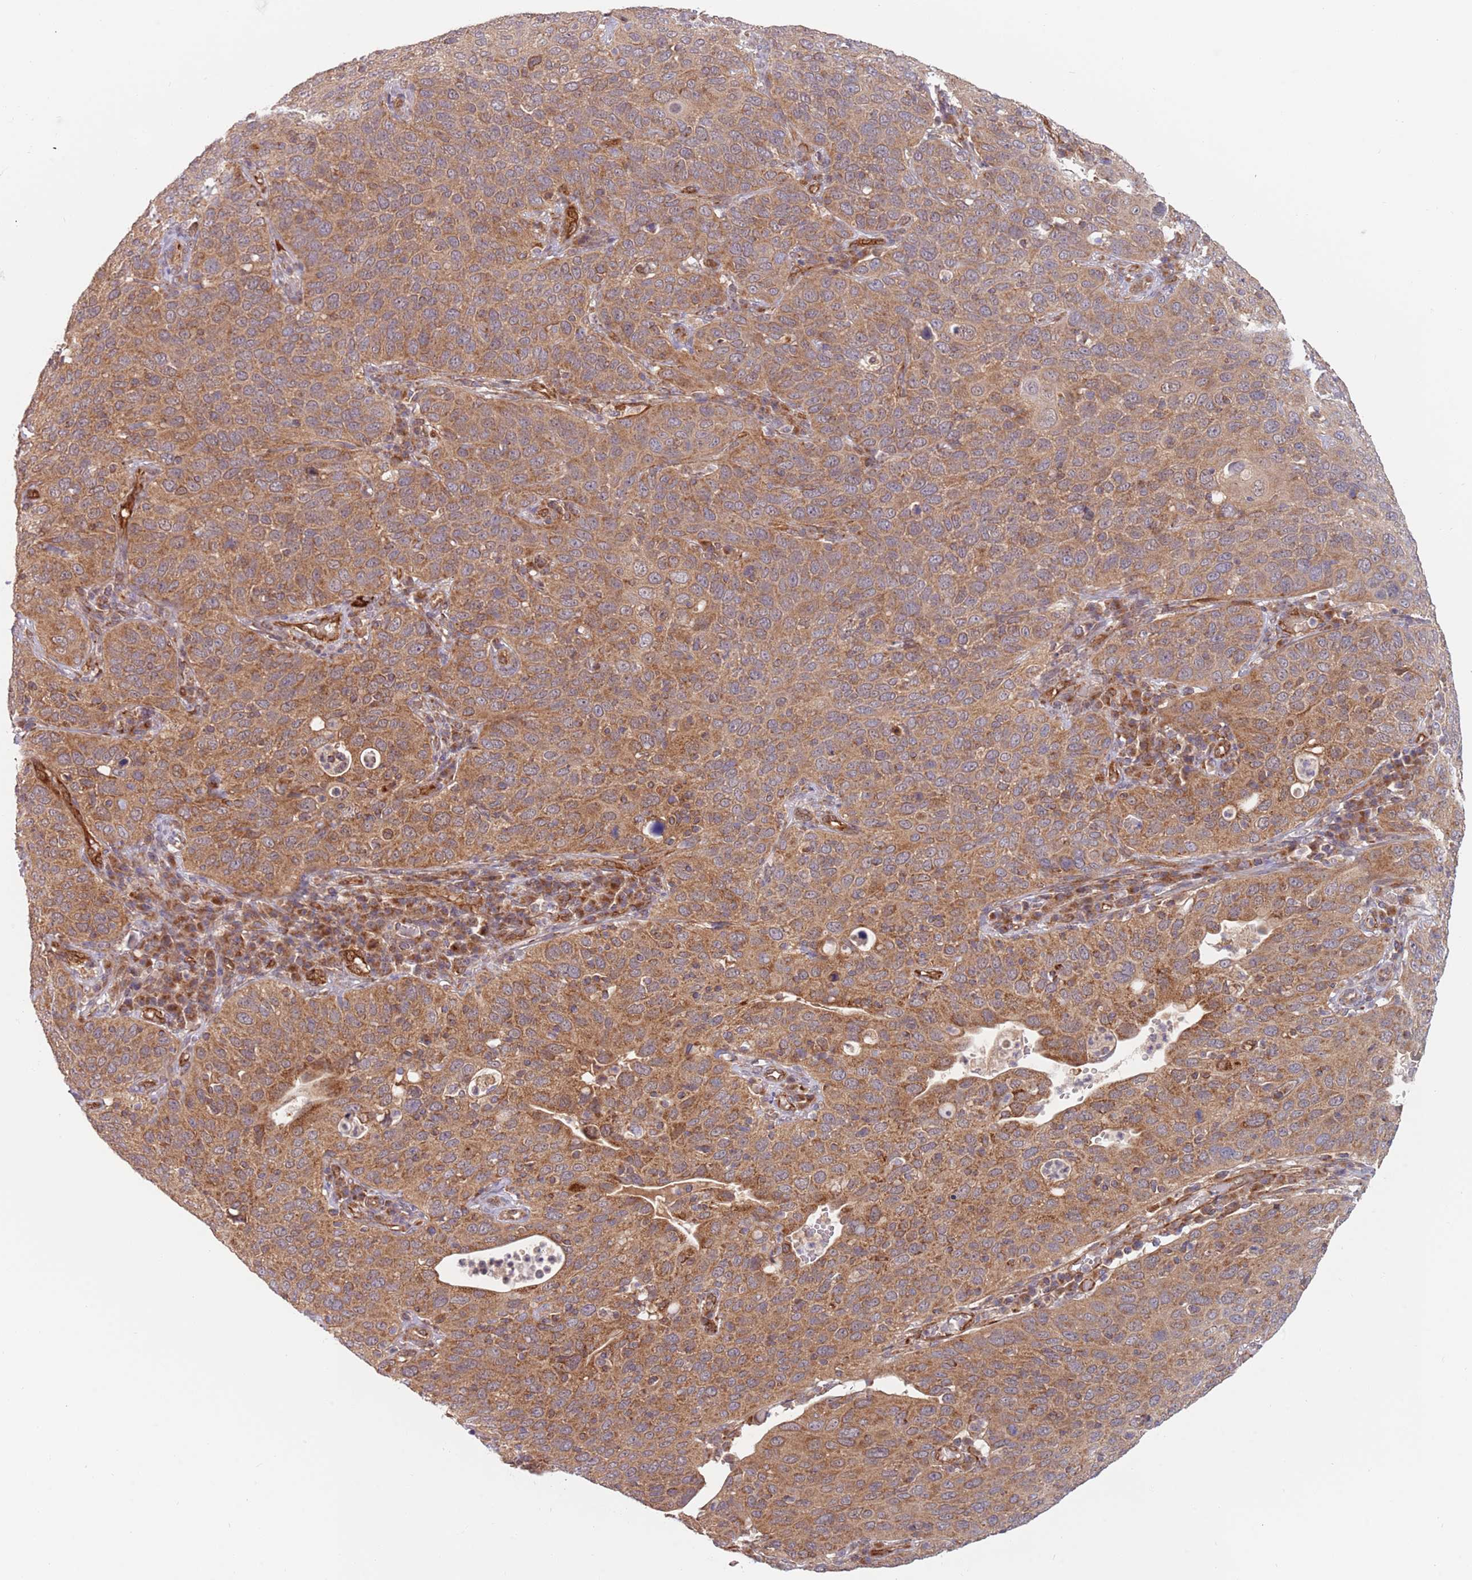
{"staining": {"intensity": "moderate", "quantity": ">75%", "location": "cytoplasmic/membranous"}, "tissue": "cervical cancer", "cell_type": "Tumor cells", "image_type": "cancer", "snomed": [{"axis": "morphology", "description": "Squamous cell carcinoma, NOS"}, {"axis": "topography", "description": "Cervix"}], "caption": "Immunohistochemistry (IHC) histopathology image of neoplastic tissue: cervical squamous cell carcinoma stained using immunohistochemistry reveals medium levels of moderate protein expression localized specifically in the cytoplasmic/membranous of tumor cells, appearing as a cytoplasmic/membranous brown color.", "gene": "GUK1", "patient": {"sex": "female", "age": 36}}